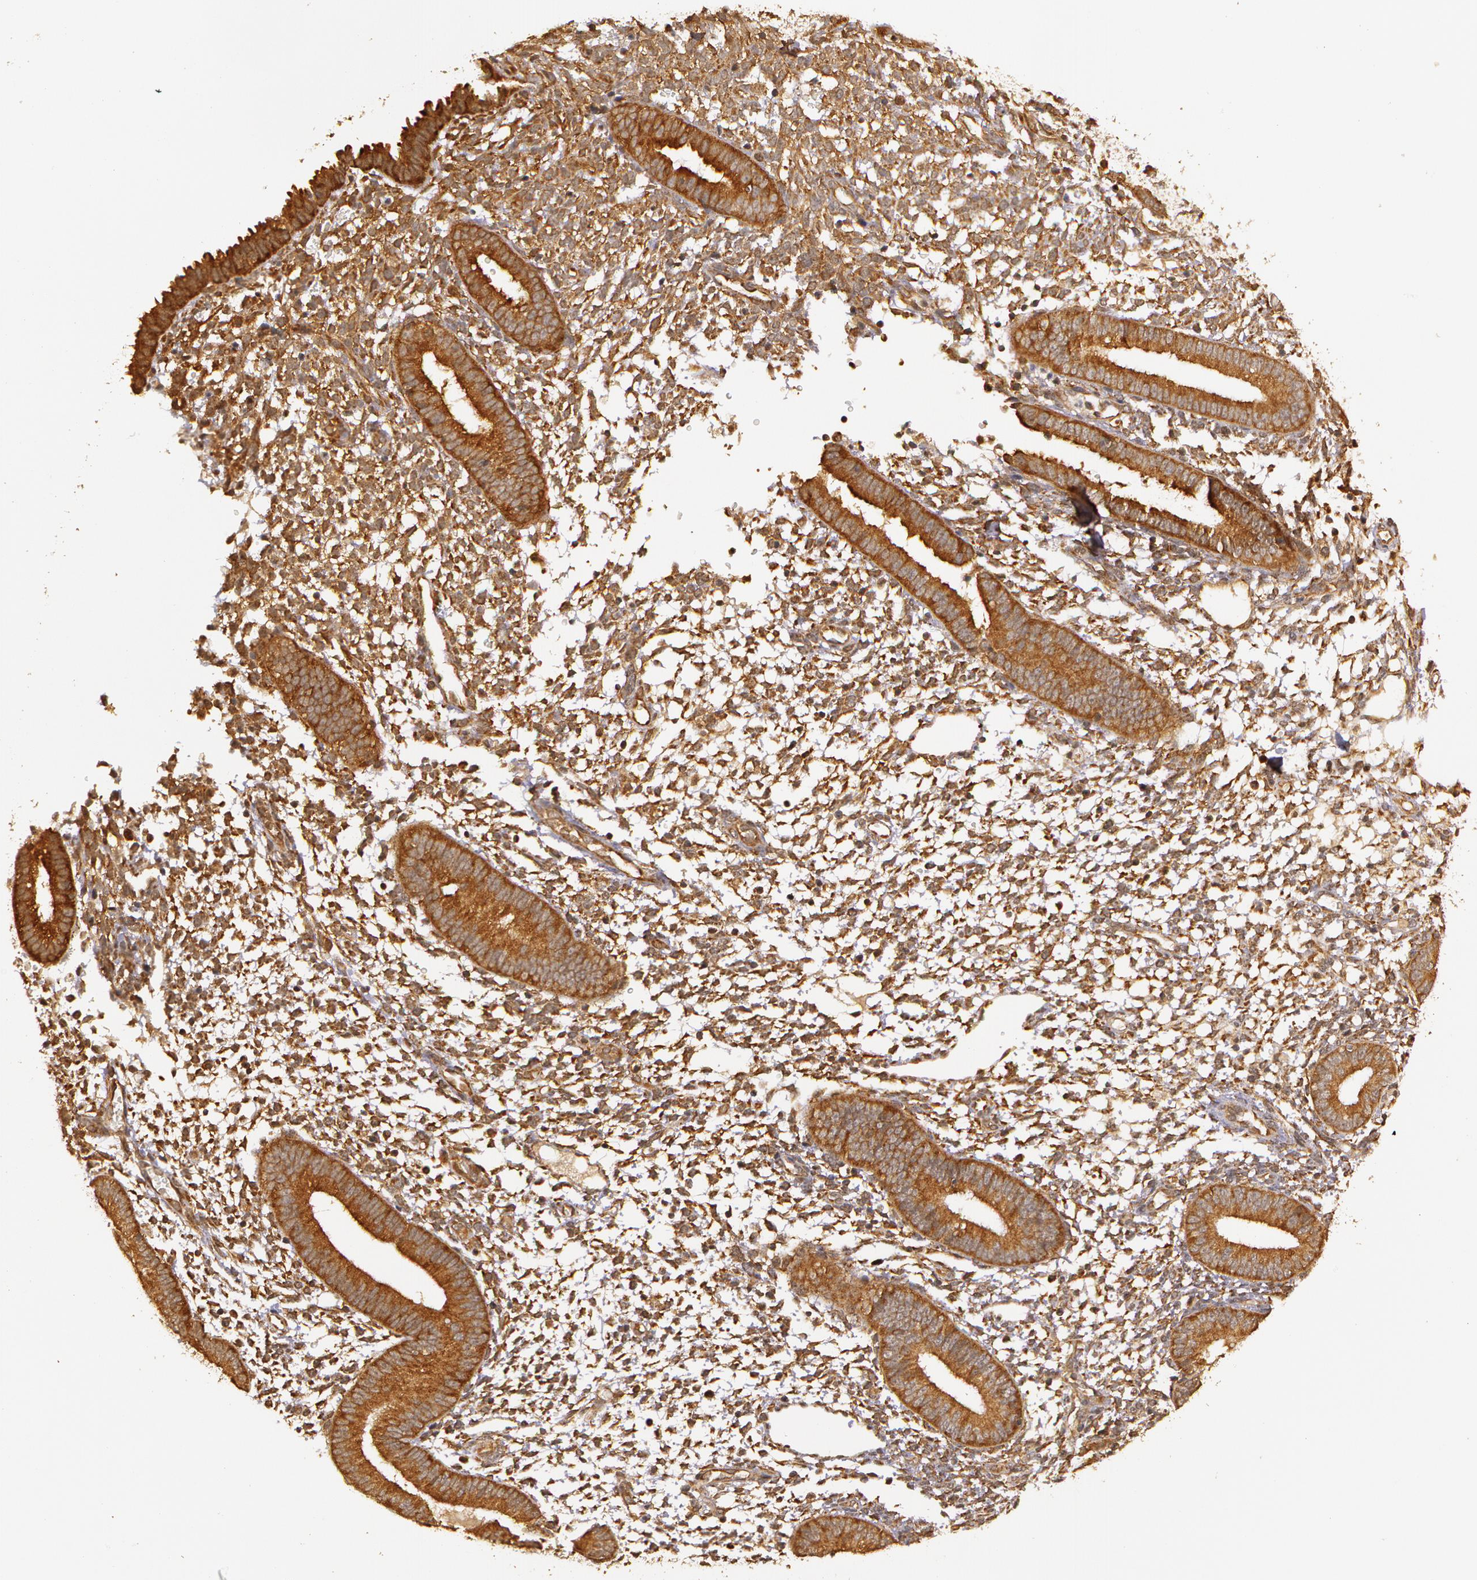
{"staining": {"intensity": "moderate", "quantity": ">75%", "location": "cytoplasmic/membranous"}, "tissue": "endometrium", "cell_type": "Cells in endometrial stroma", "image_type": "normal", "snomed": [{"axis": "morphology", "description": "Normal tissue, NOS"}, {"axis": "topography", "description": "Endometrium"}], "caption": "The photomicrograph demonstrates immunohistochemical staining of unremarkable endometrium. There is moderate cytoplasmic/membranous expression is appreciated in approximately >75% of cells in endometrial stroma. The protein is shown in brown color, while the nuclei are stained blue.", "gene": "ASCC2", "patient": {"sex": "female", "age": 35}}